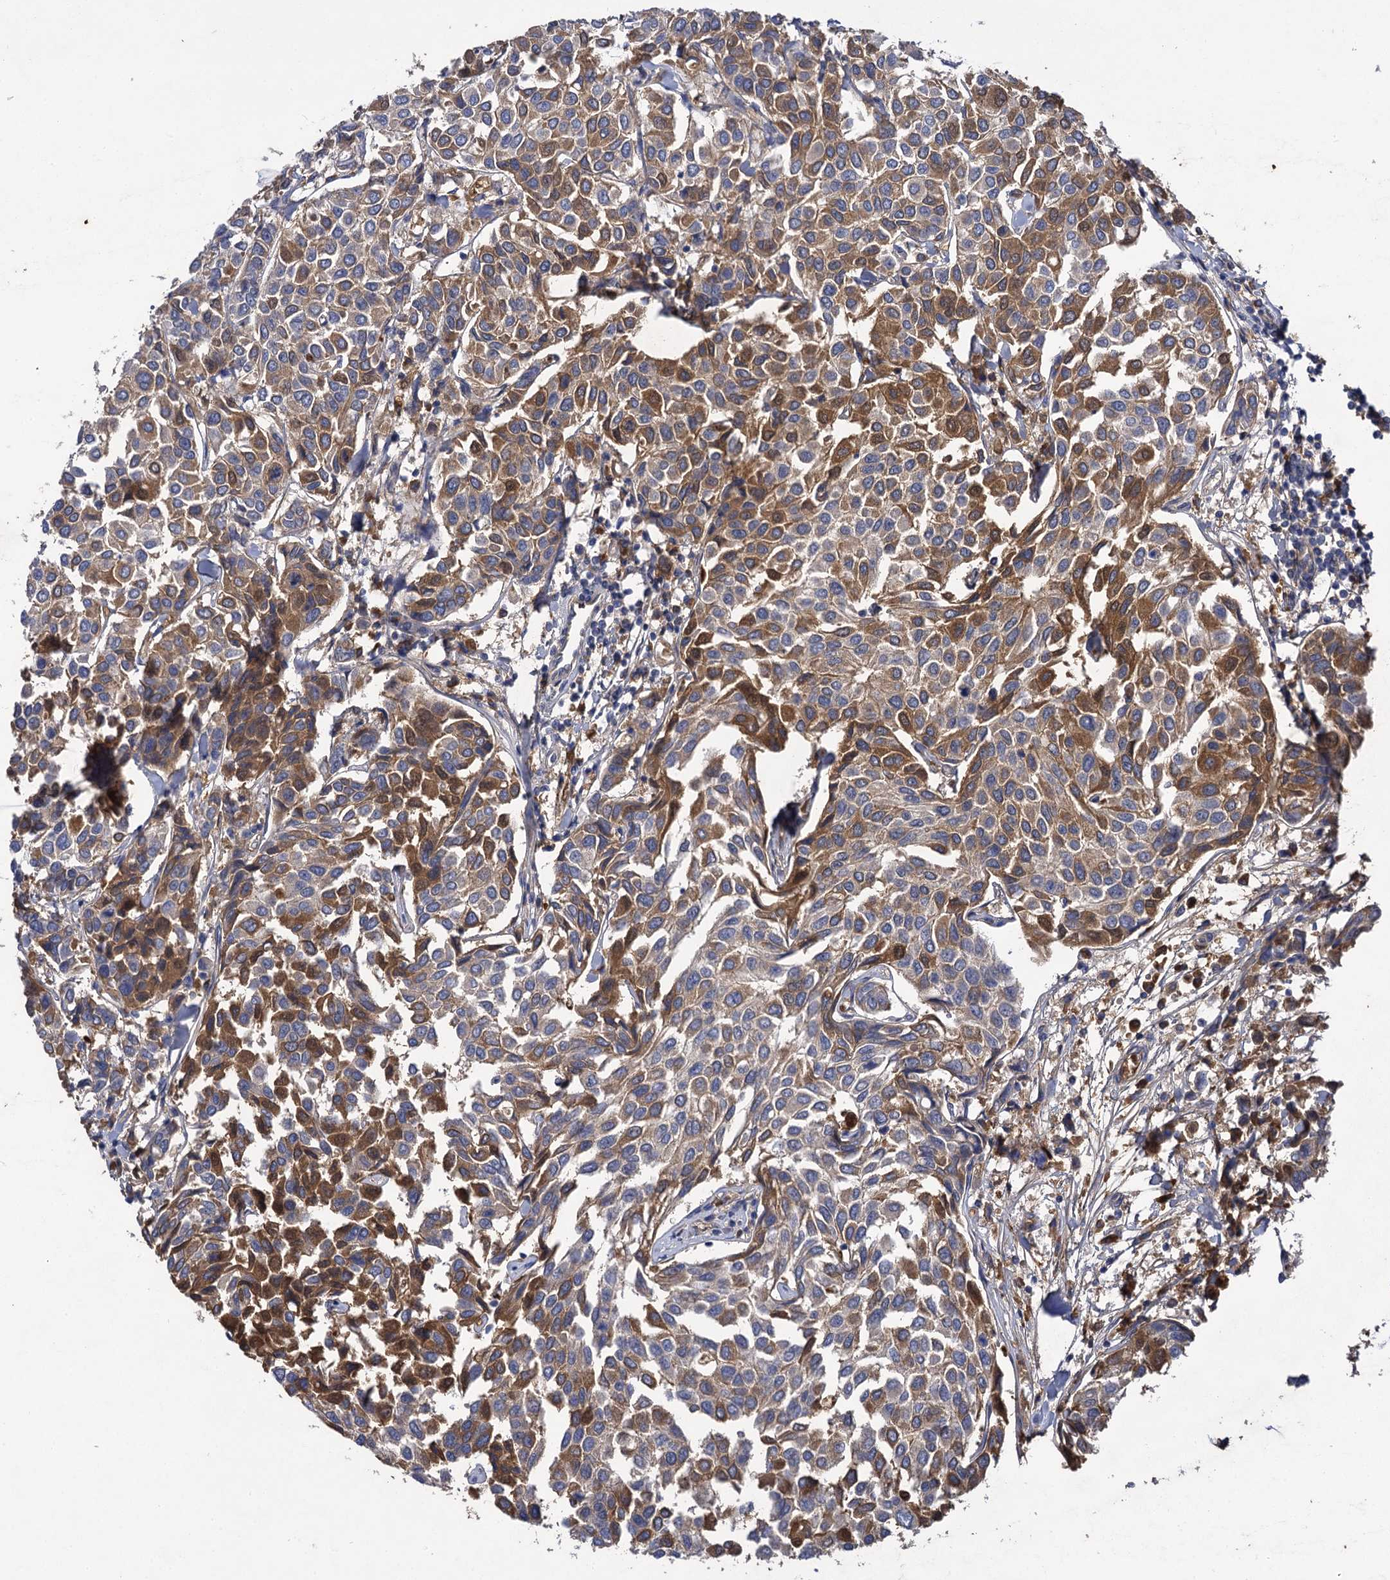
{"staining": {"intensity": "moderate", "quantity": "25%-75%", "location": "cytoplasmic/membranous"}, "tissue": "breast cancer", "cell_type": "Tumor cells", "image_type": "cancer", "snomed": [{"axis": "morphology", "description": "Duct carcinoma"}, {"axis": "topography", "description": "Breast"}], "caption": "Immunohistochemical staining of human breast cancer displays medium levels of moderate cytoplasmic/membranous protein positivity in approximately 25%-75% of tumor cells.", "gene": "USP50", "patient": {"sex": "female", "age": 55}}